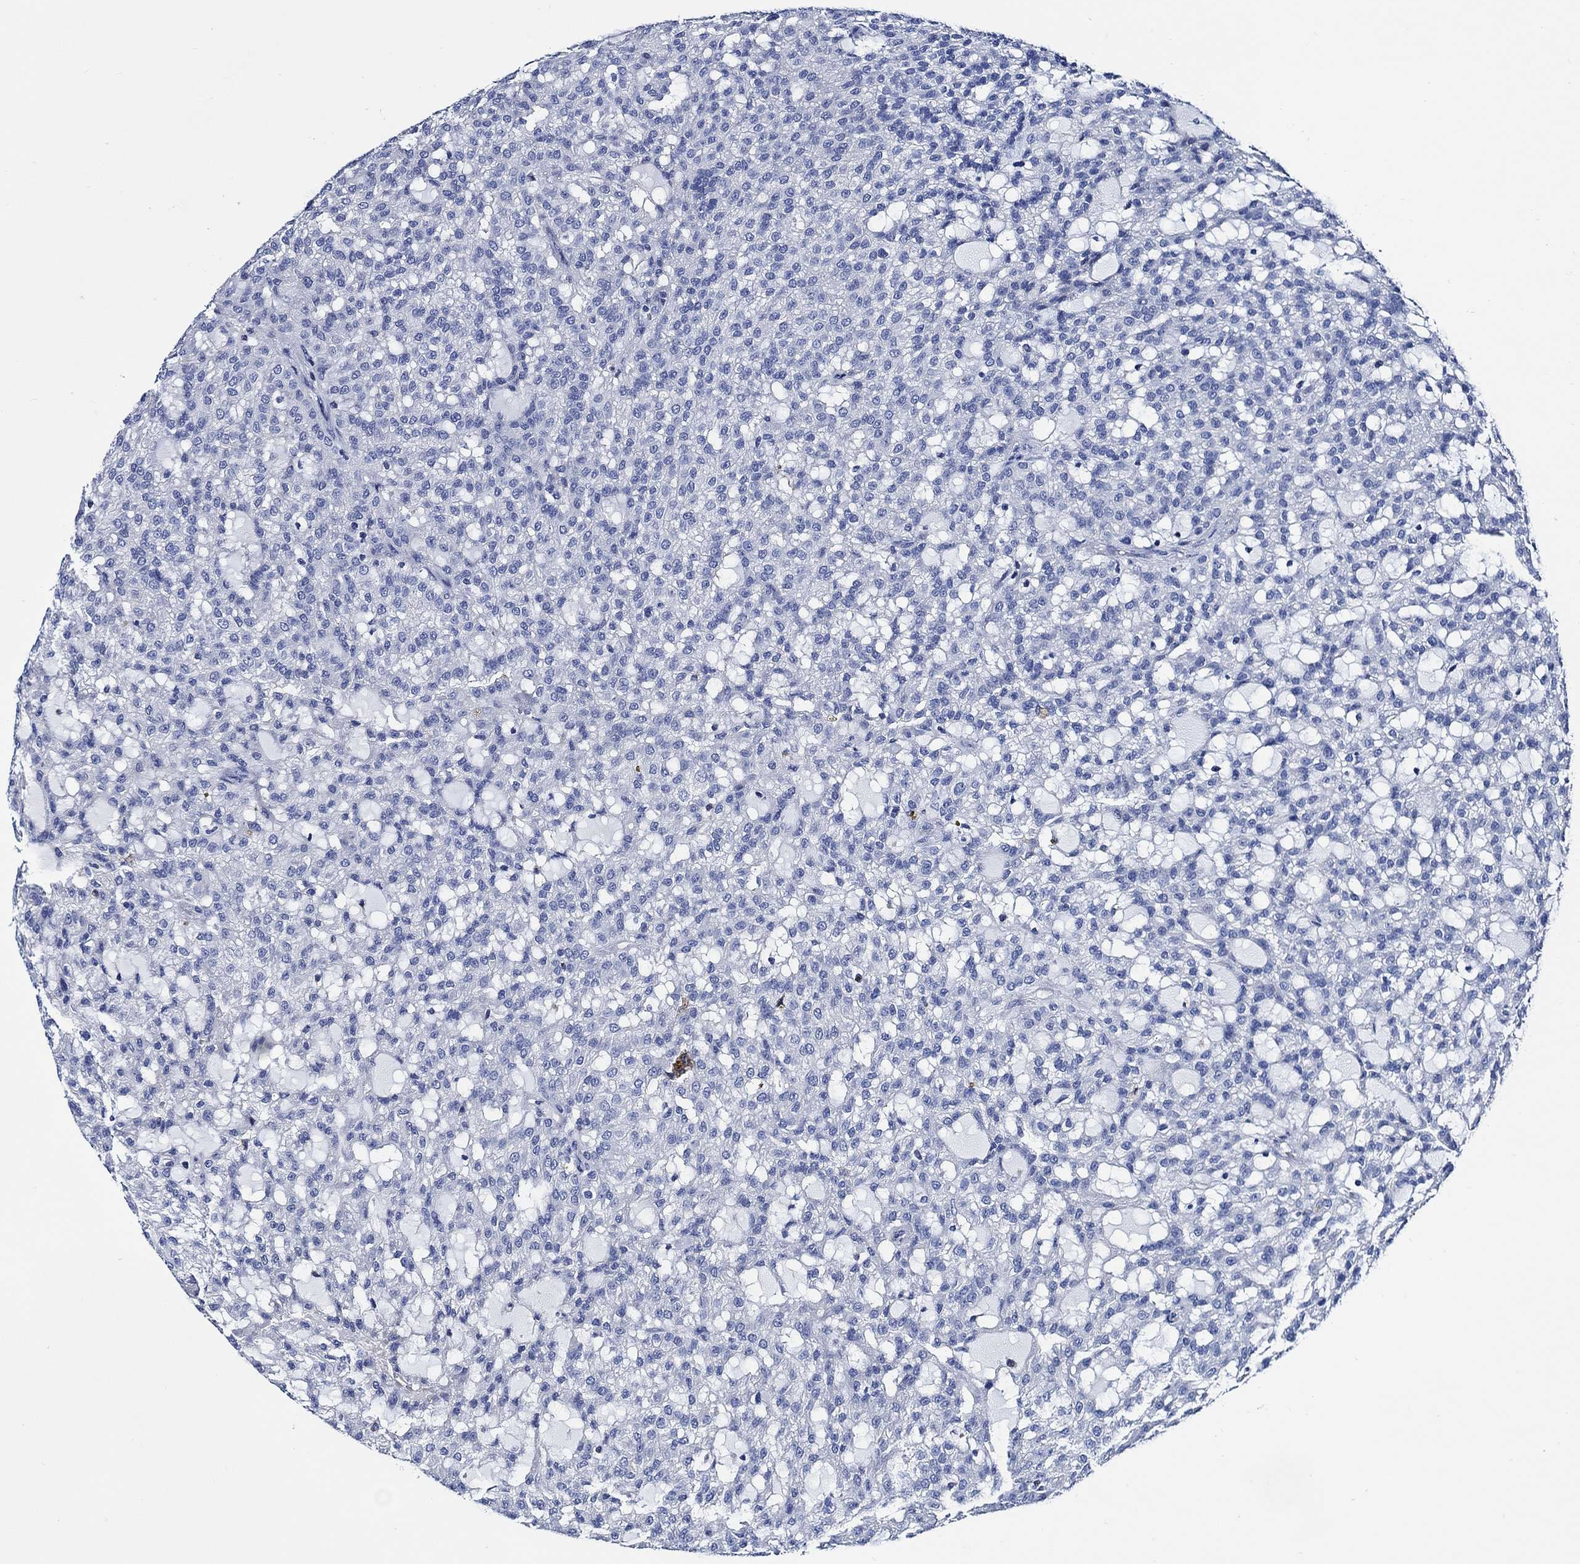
{"staining": {"intensity": "negative", "quantity": "none", "location": "none"}, "tissue": "renal cancer", "cell_type": "Tumor cells", "image_type": "cancer", "snomed": [{"axis": "morphology", "description": "Adenocarcinoma, NOS"}, {"axis": "topography", "description": "Kidney"}], "caption": "Immunohistochemistry (IHC) photomicrograph of renal cancer stained for a protein (brown), which shows no expression in tumor cells.", "gene": "WDR62", "patient": {"sex": "male", "age": 63}}